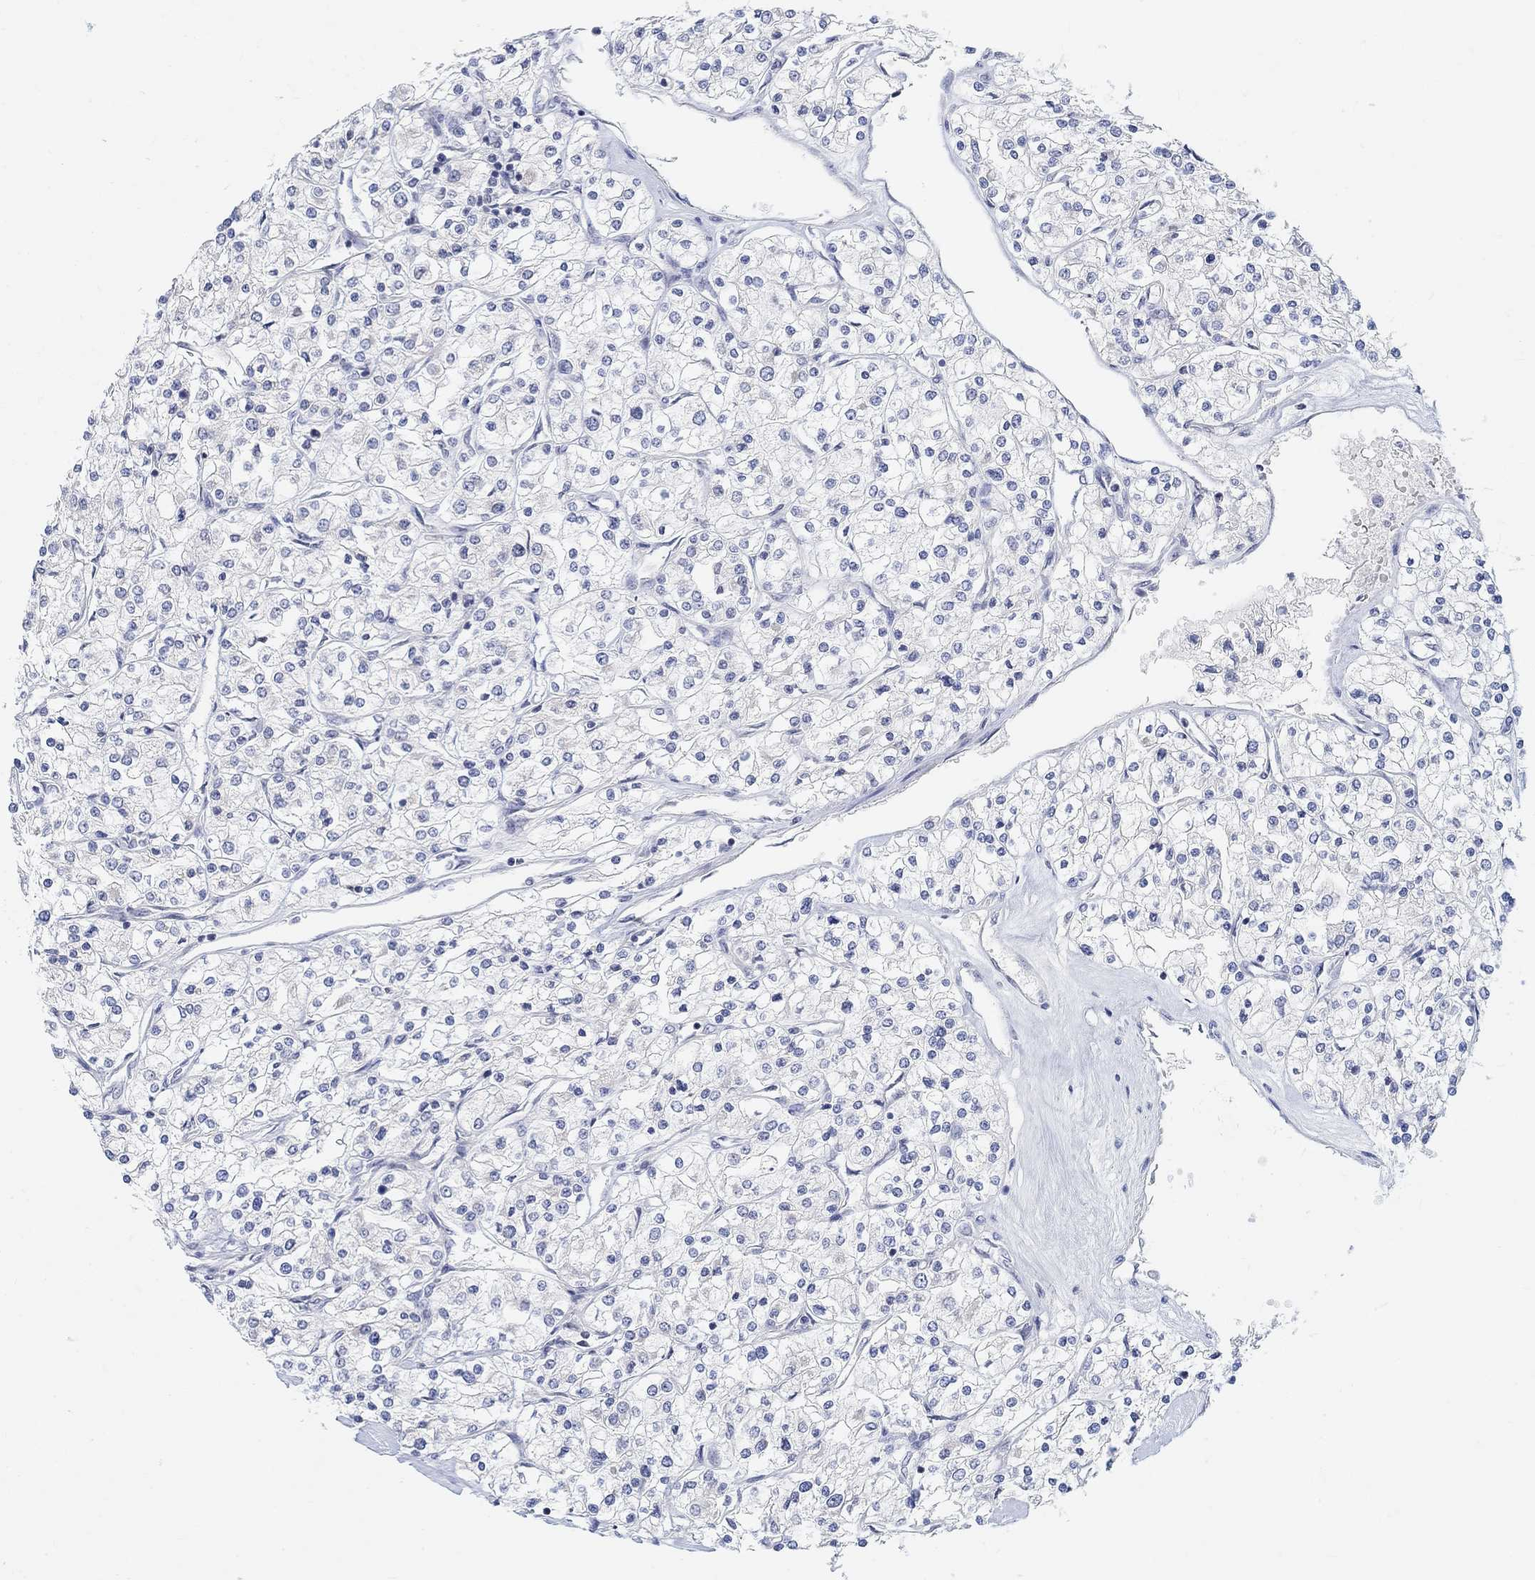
{"staining": {"intensity": "negative", "quantity": "none", "location": "none"}, "tissue": "renal cancer", "cell_type": "Tumor cells", "image_type": "cancer", "snomed": [{"axis": "morphology", "description": "Adenocarcinoma, NOS"}, {"axis": "topography", "description": "Kidney"}], "caption": "Protein analysis of renal adenocarcinoma reveals no significant positivity in tumor cells. (DAB immunohistochemistry (IHC) visualized using brightfield microscopy, high magnification).", "gene": "ATP6V1E2", "patient": {"sex": "male", "age": 80}}